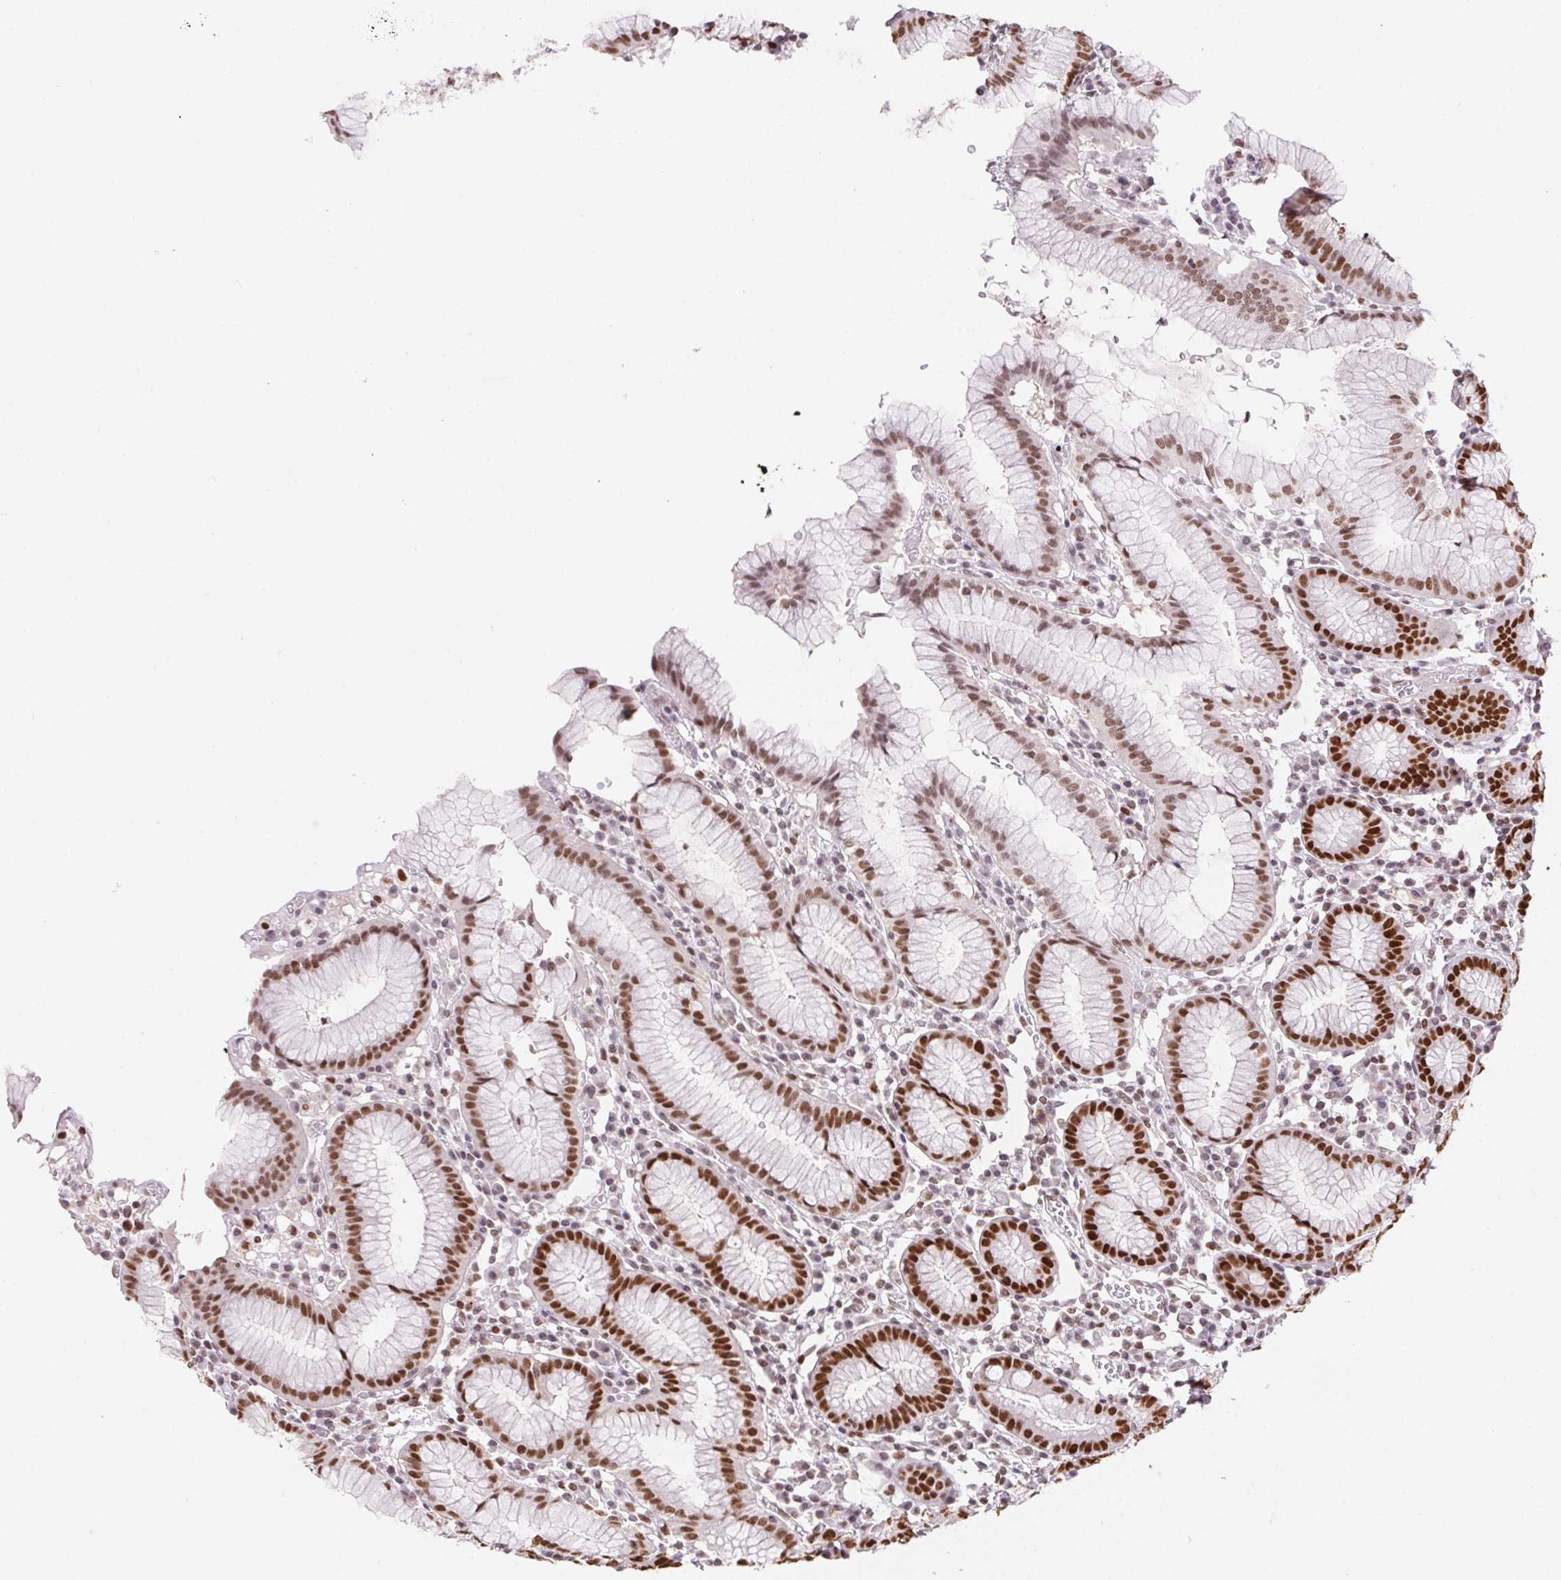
{"staining": {"intensity": "strong", "quantity": "25%-75%", "location": "cytoplasmic/membranous,nuclear"}, "tissue": "stomach", "cell_type": "Glandular cells", "image_type": "normal", "snomed": [{"axis": "morphology", "description": "Normal tissue, NOS"}, {"axis": "topography", "description": "Stomach"}], "caption": "Strong cytoplasmic/membranous,nuclear expression is seen in about 25%-75% of glandular cells in normal stomach.", "gene": "POLD3", "patient": {"sex": "male", "age": 55}}